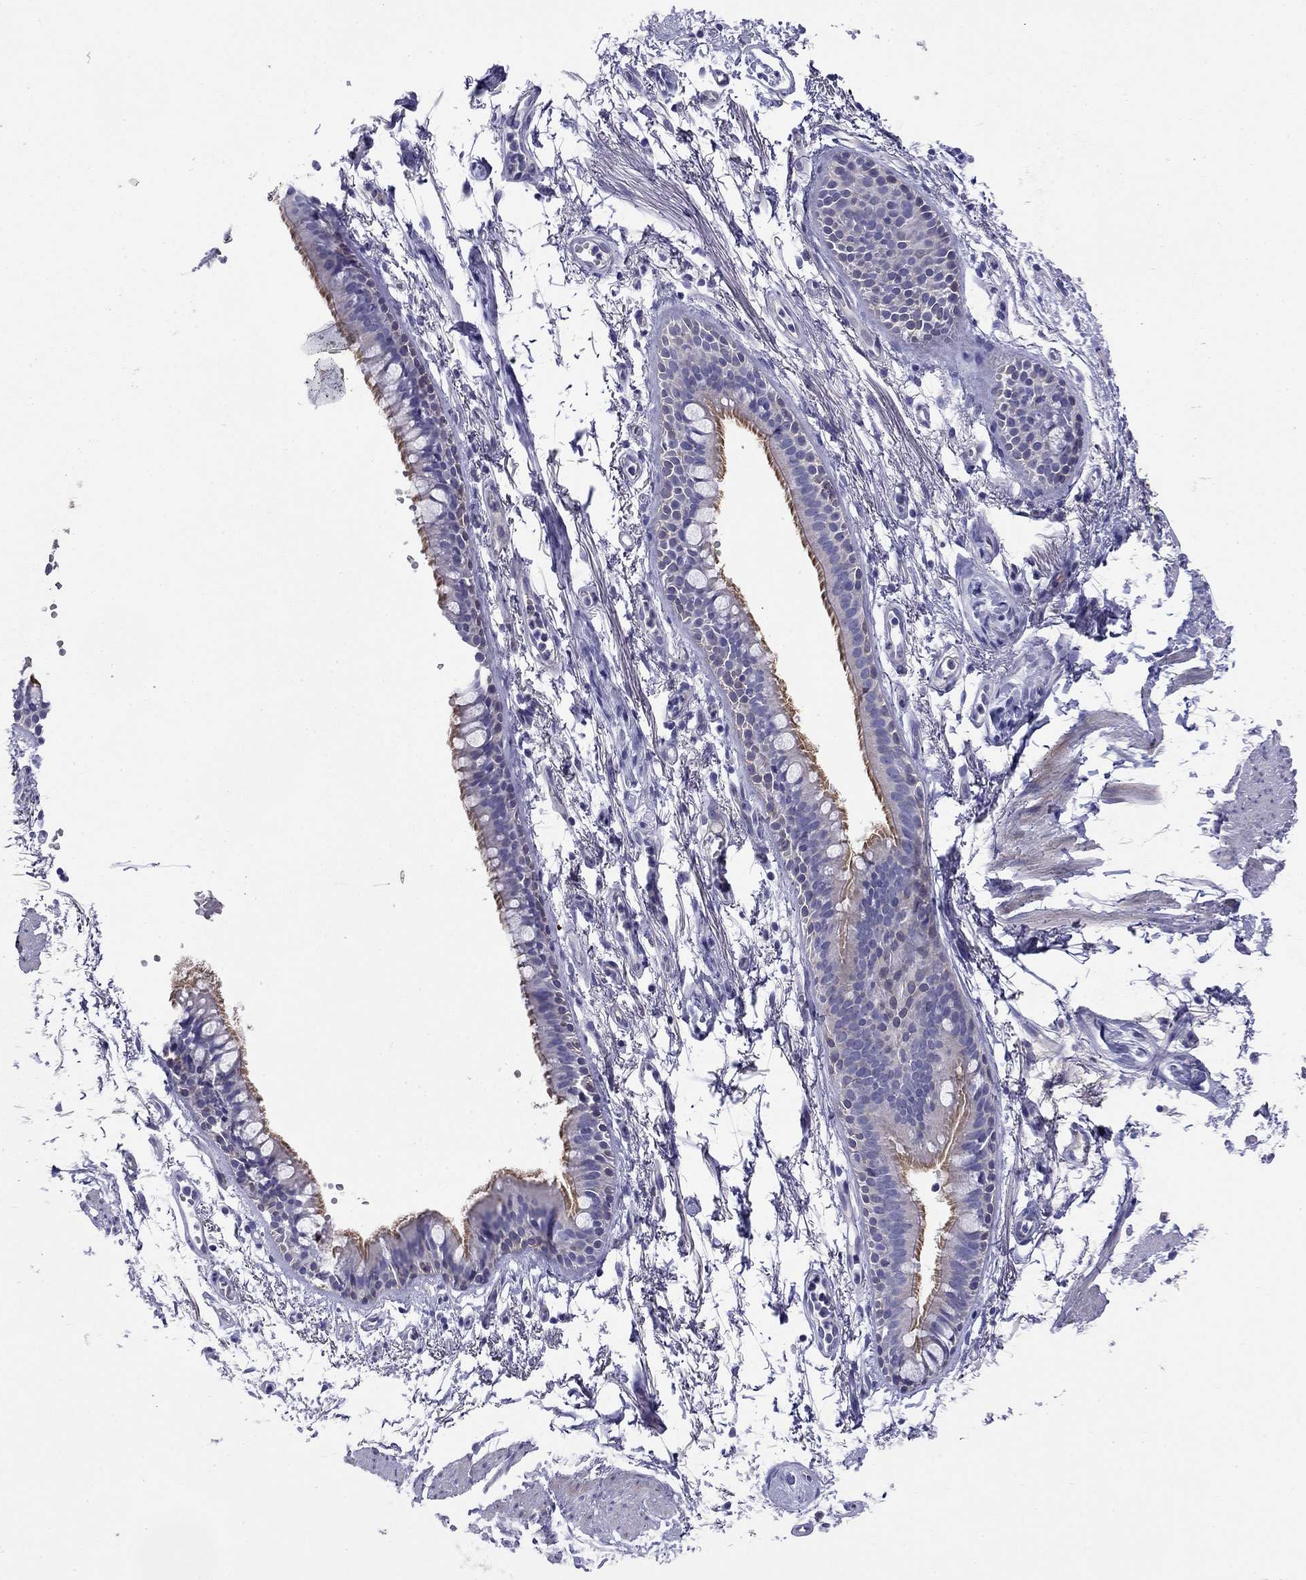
{"staining": {"intensity": "negative", "quantity": "none", "location": "none"}, "tissue": "soft tissue", "cell_type": "Fibroblasts", "image_type": "normal", "snomed": [{"axis": "morphology", "description": "Normal tissue, NOS"}, {"axis": "morphology", "description": "Squamous cell carcinoma, NOS"}, {"axis": "topography", "description": "Cartilage tissue"}, {"axis": "topography", "description": "Lung"}], "caption": "Soft tissue stained for a protein using IHC shows no expression fibroblasts.", "gene": "CMYA5", "patient": {"sex": "male", "age": 66}}